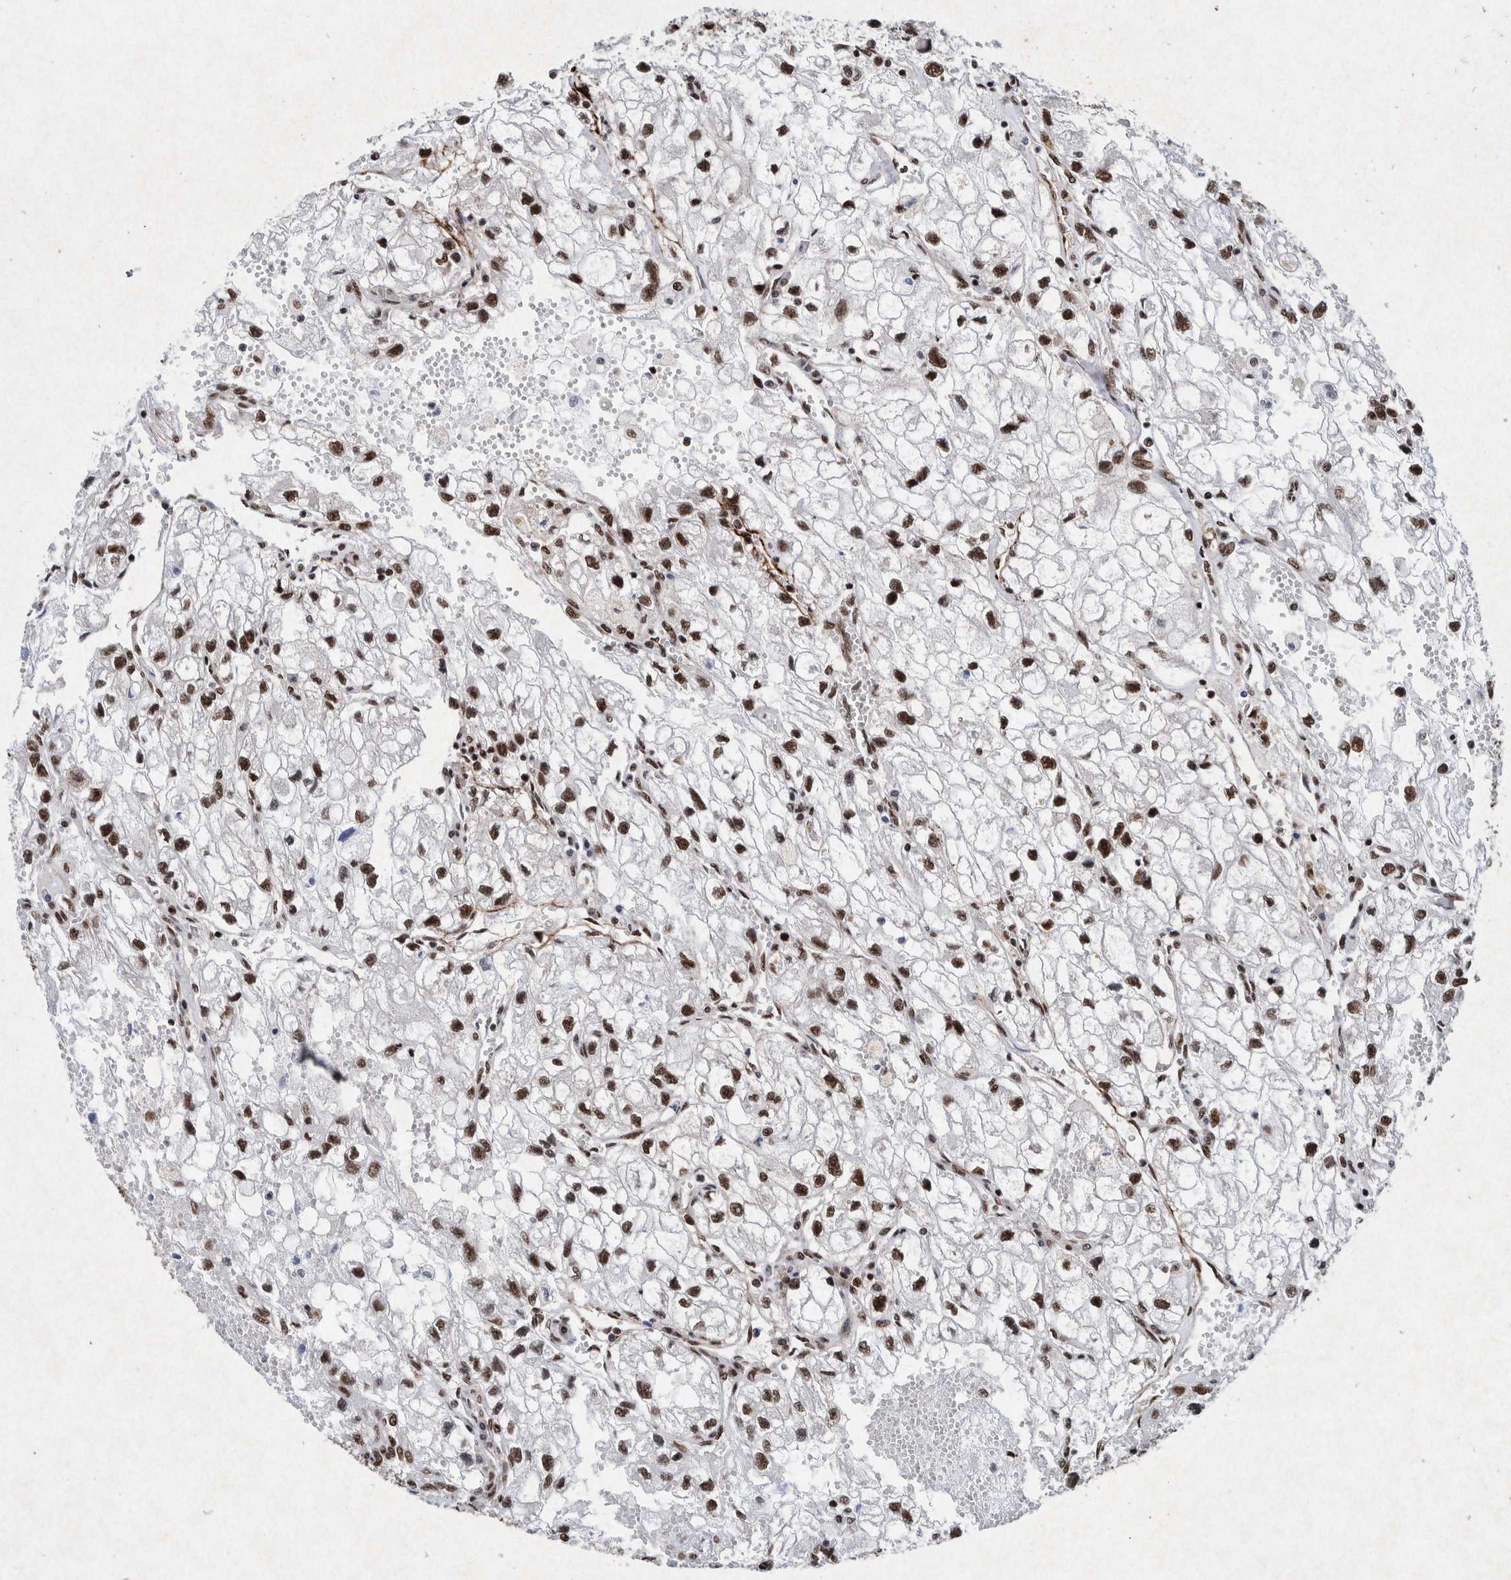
{"staining": {"intensity": "strong", "quantity": ">75%", "location": "nuclear"}, "tissue": "renal cancer", "cell_type": "Tumor cells", "image_type": "cancer", "snomed": [{"axis": "morphology", "description": "Adenocarcinoma, NOS"}, {"axis": "topography", "description": "Kidney"}], "caption": "Strong nuclear protein staining is identified in about >75% of tumor cells in adenocarcinoma (renal).", "gene": "TAF10", "patient": {"sex": "female", "age": 70}}